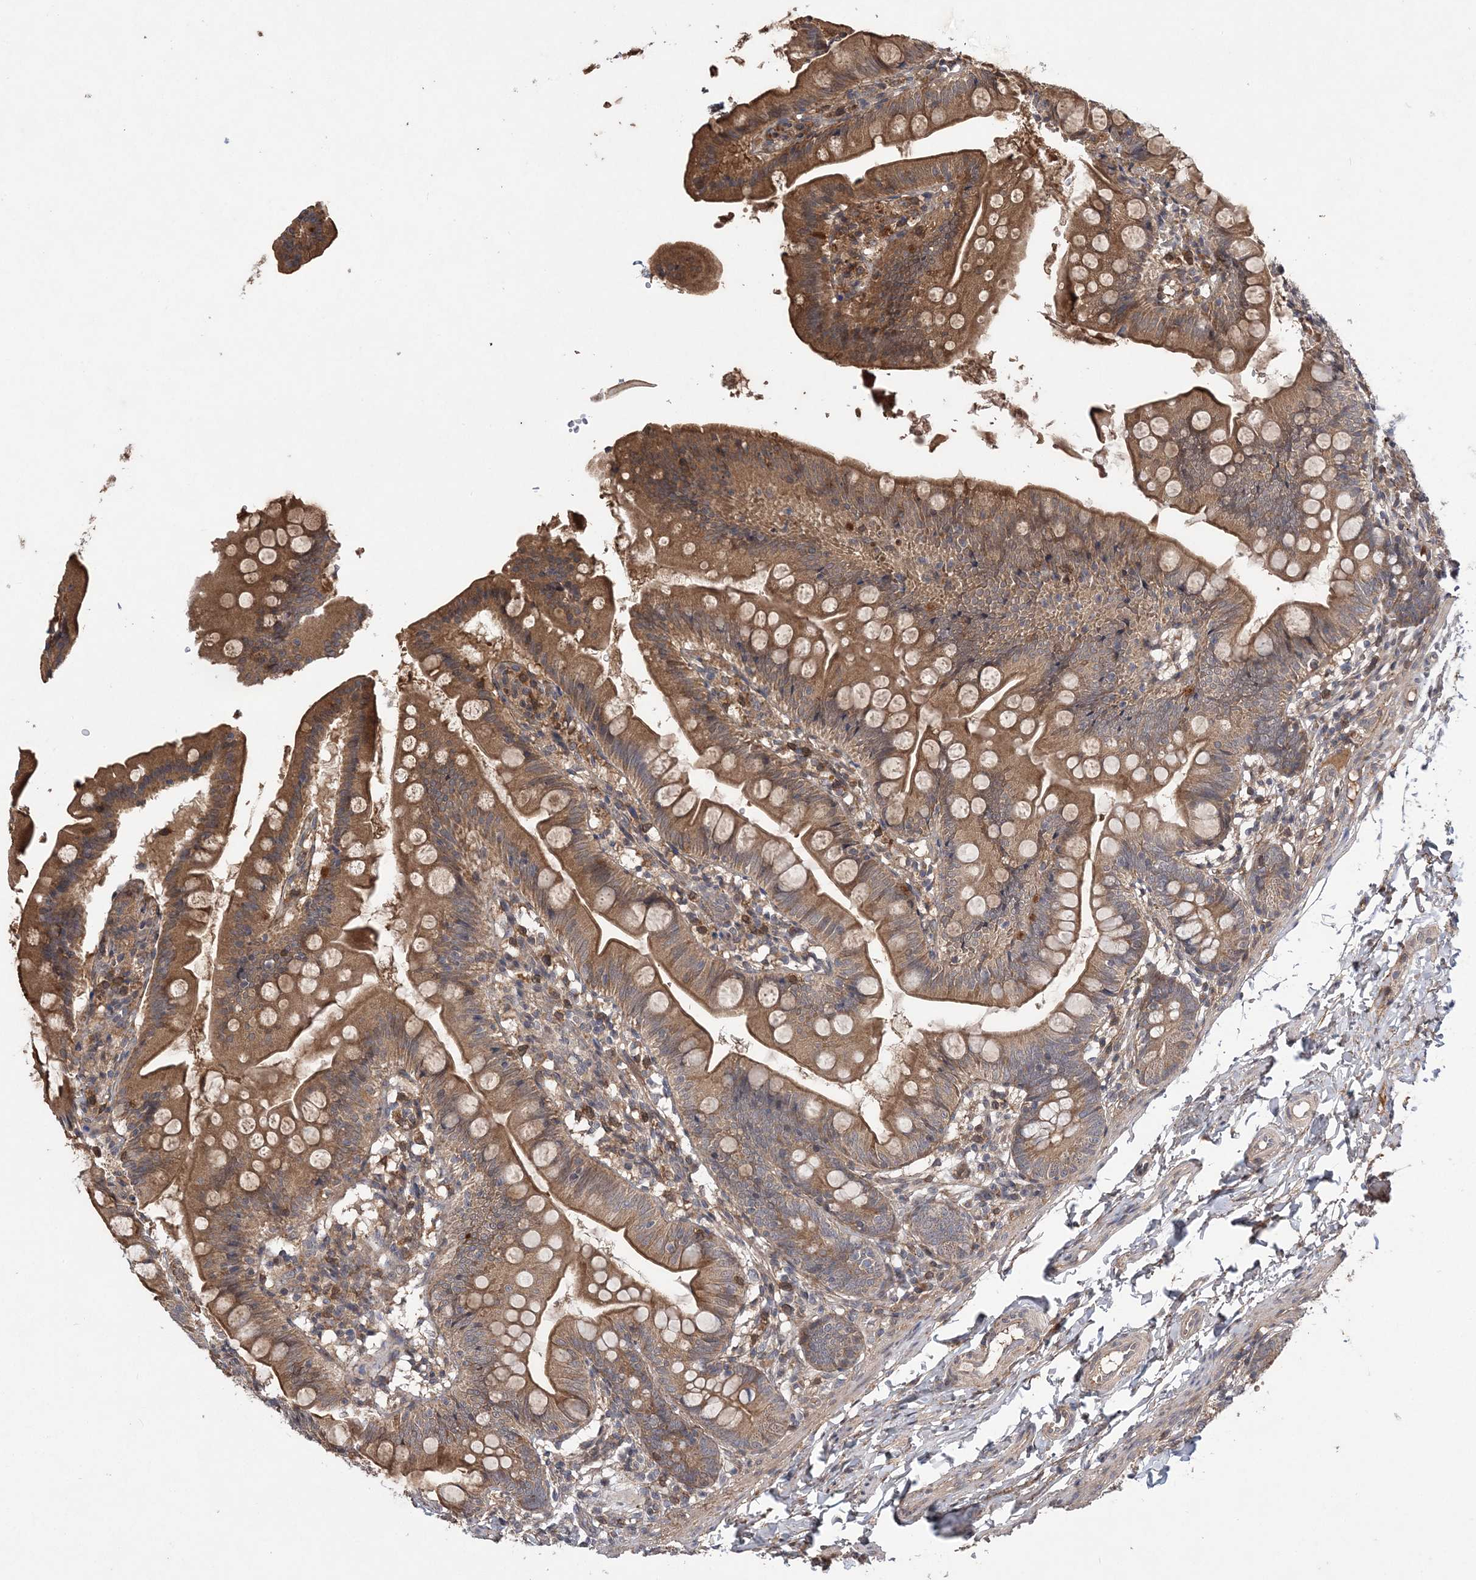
{"staining": {"intensity": "strong", "quantity": ">75%", "location": "cytoplasmic/membranous"}, "tissue": "small intestine", "cell_type": "Glandular cells", "image_type": "normal", "snomed": [{"axis": "morphology", "description": "Normal tissue, NOS"}, {"axis": "topography", "description": "Small intestine"}], "caption": "Normal small intestine shows strong cytoplasmic/membranous staining in approximately >75% of glandular cells, visualized by immunohistochemistry.", "gene": "HMGCS1", "patient": {"sex": "male", "age": 7}}